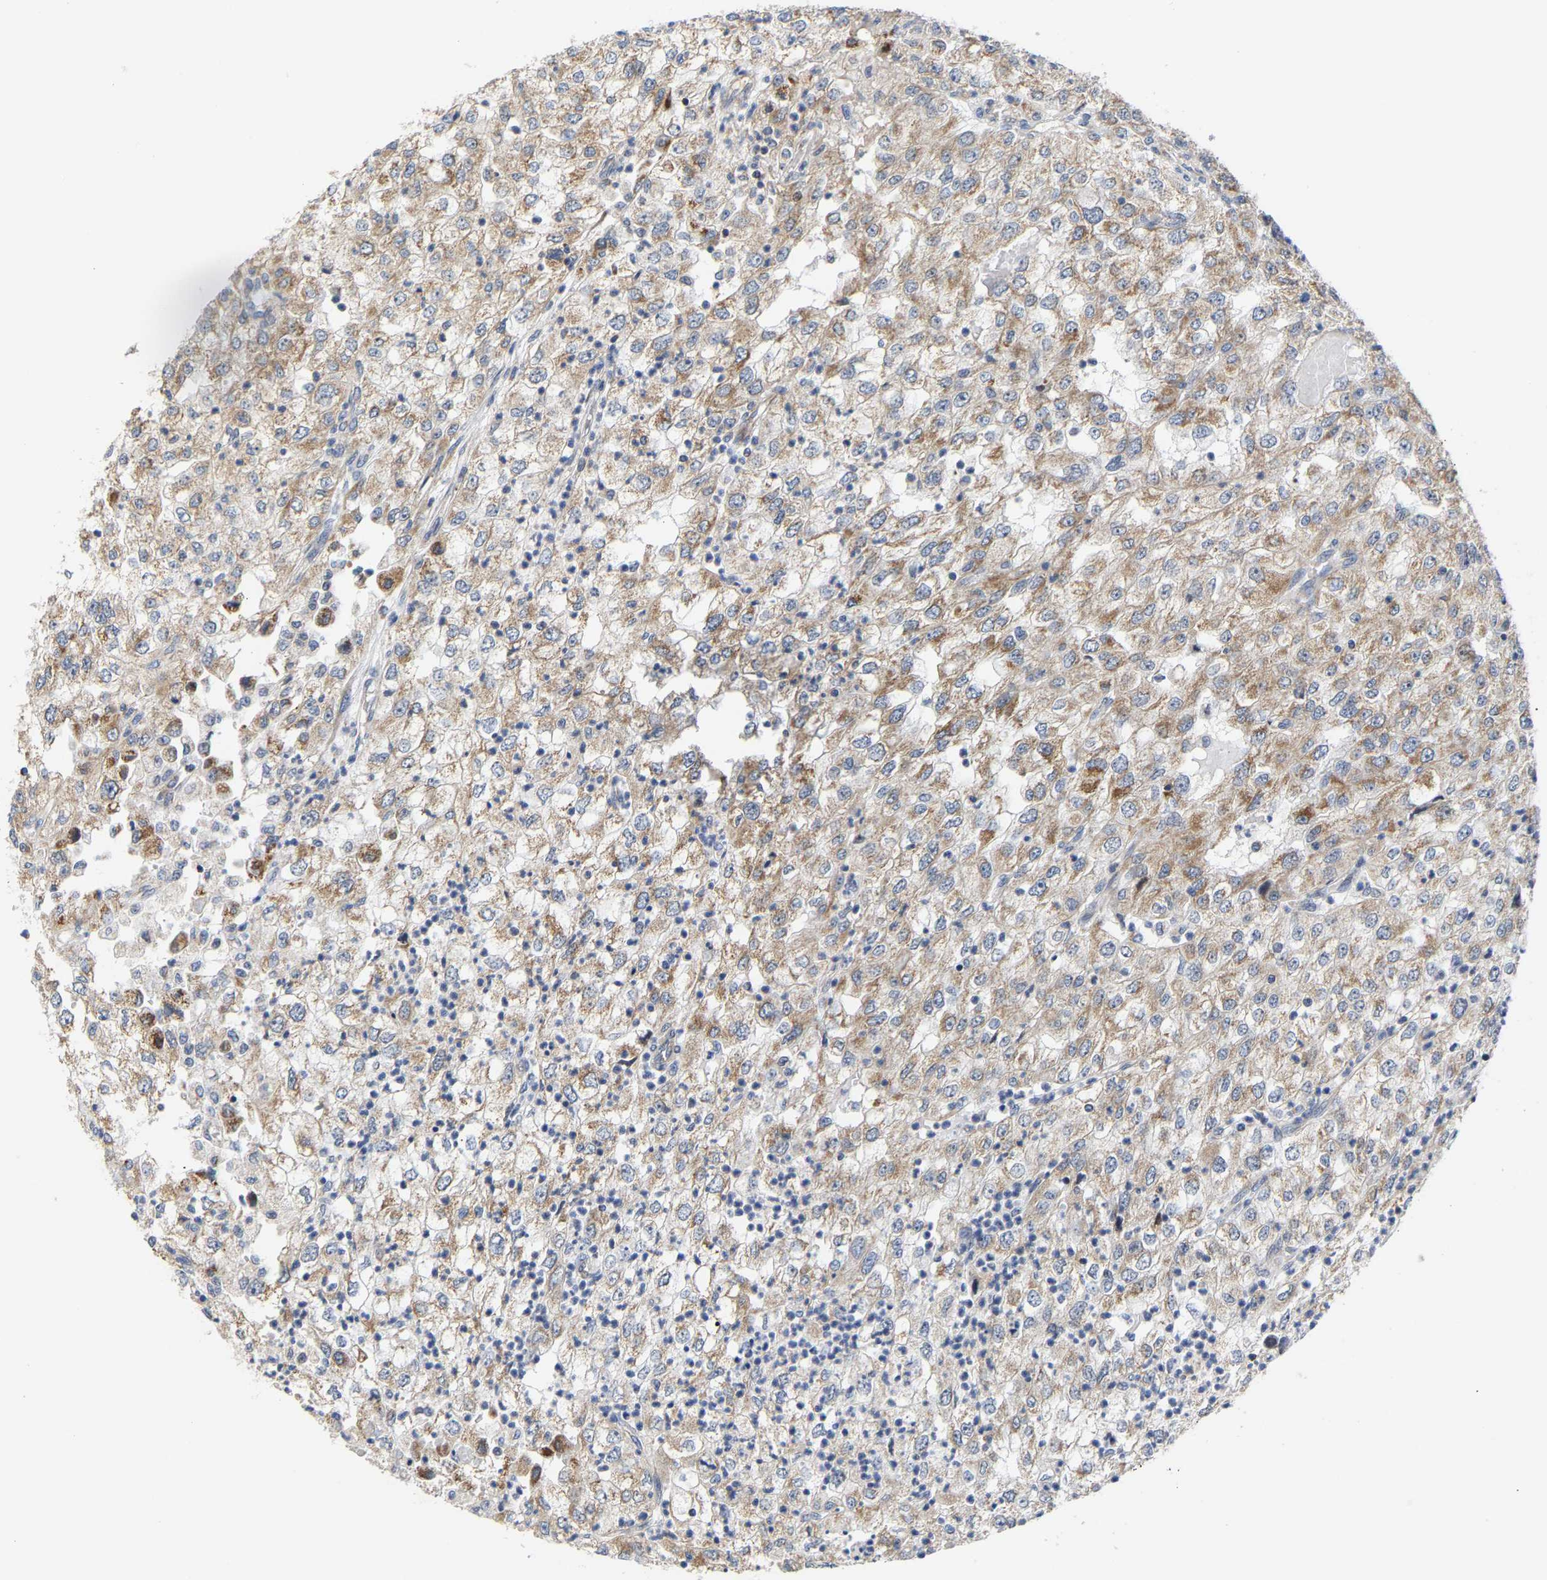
{"staining": {"intensity": "moderate", "quantity": ">75%", "location": "cytoplasmic/membranous"}, "tissue": "renal cancer", "cell_type": "Tumor cells", "image_type": "cancer", "snomed": [{"axis": "morphology", "description": "Adenocarcinoma, NOS"}, {"axis": "topography", "description": "Kidney"}], "caption": "Immunohistochemical staining of renal cancer (adenocarcinoma) exhibits moderate cytoplasmic/membranous protein positivity in approximately >75% of tumor cells. (IHC, brightfield microscopy, high magnification).", "gene": "PCNT", "patient": {"sex": "female", "age": 54}}